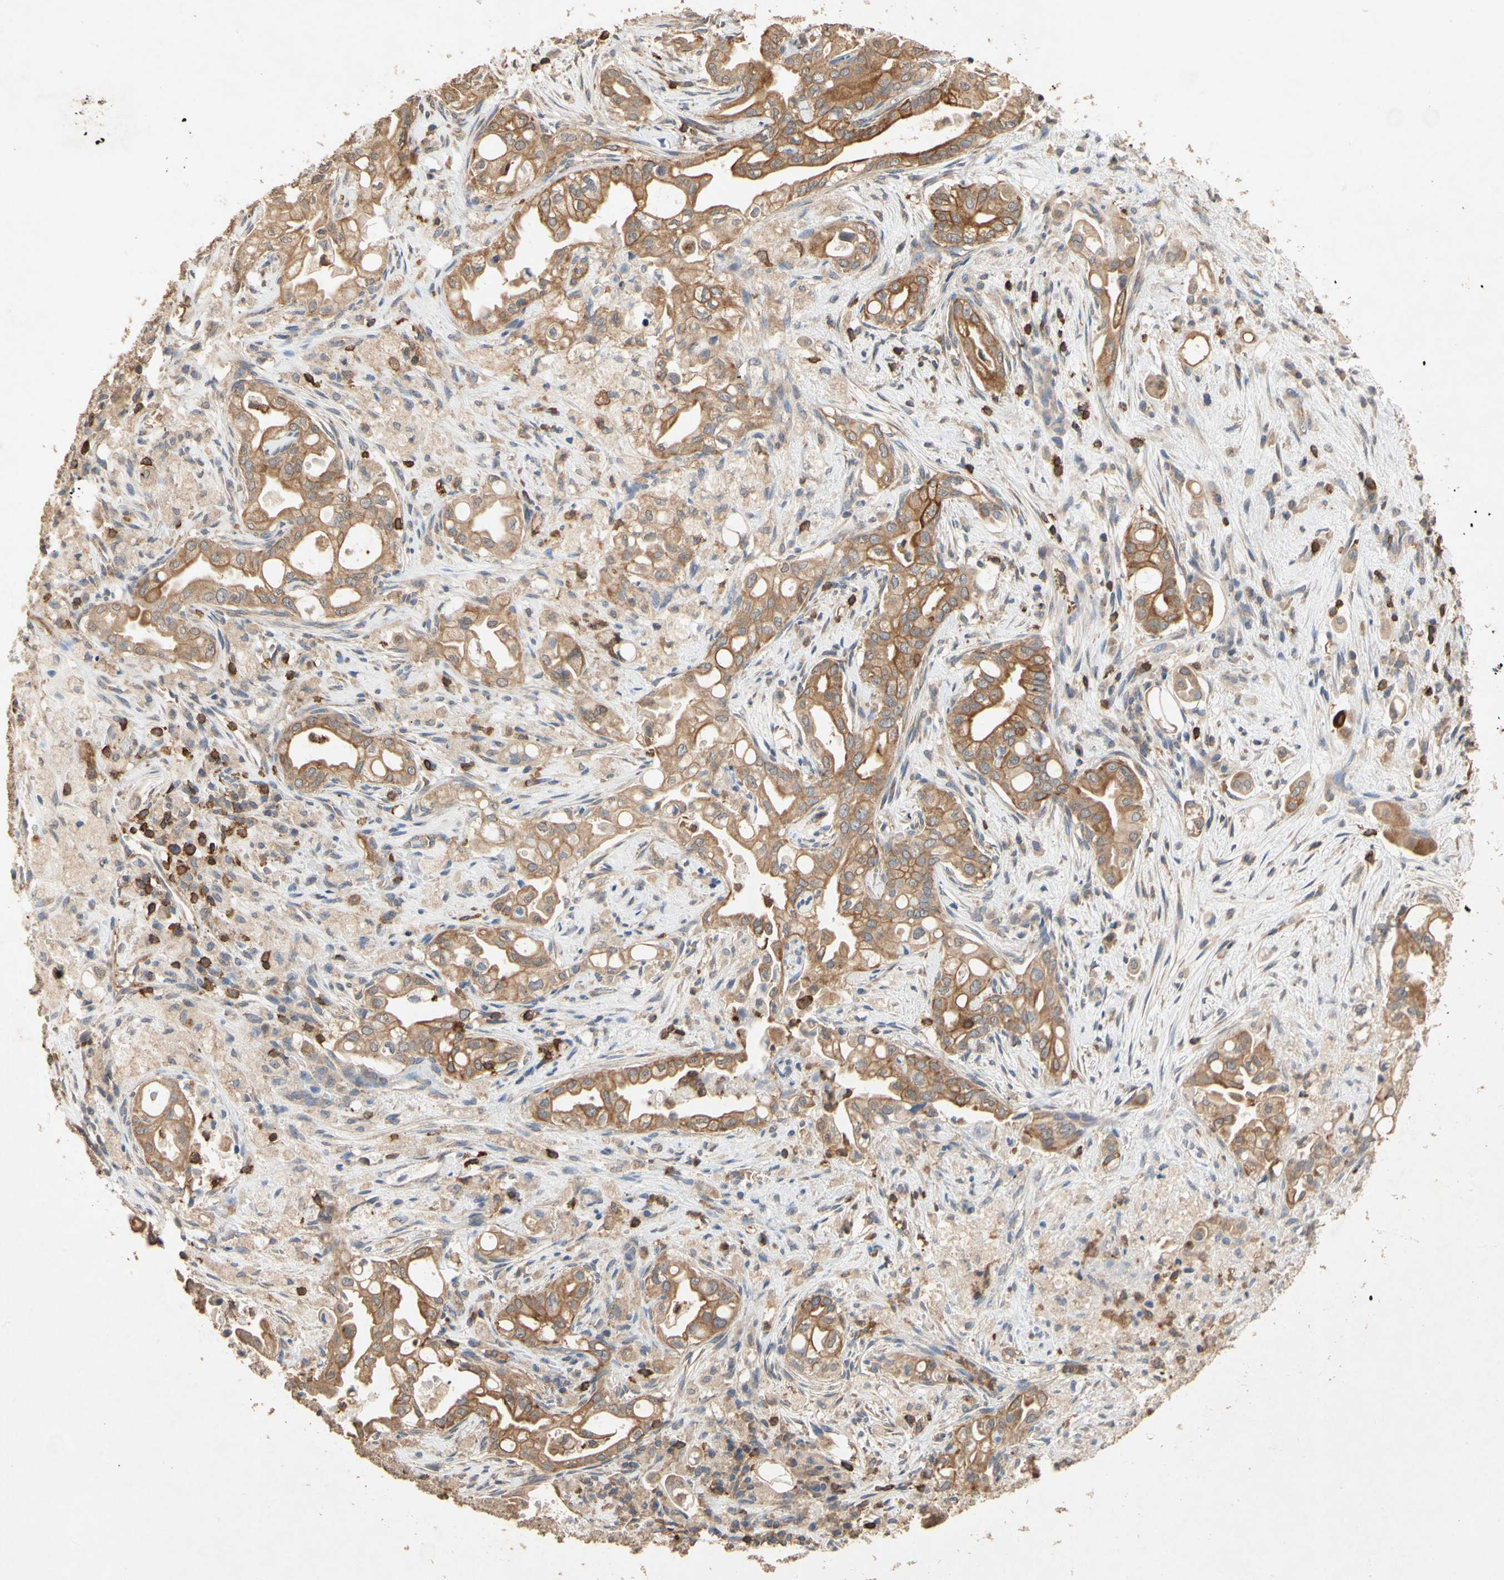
{"staining": {"intensity": "moderate", "quantity": ">75%", "location": "cytoplasmic/membranous"}, "tissue": "liver cancer", "cell_type": "Tumor cells", "image_type": "cancer", "snomed": [{"axis": "morphology", "description": "Cholangiocarcinoma"}, {"axis": "topography", "description": "Liver"}], "caption": "Liver cholangiocarcinoma stained with a protein marker exhibits moderate staining in tumor cells.", "gene": "MAP3K10", "patient": {"sex": "female", "age": 68}}